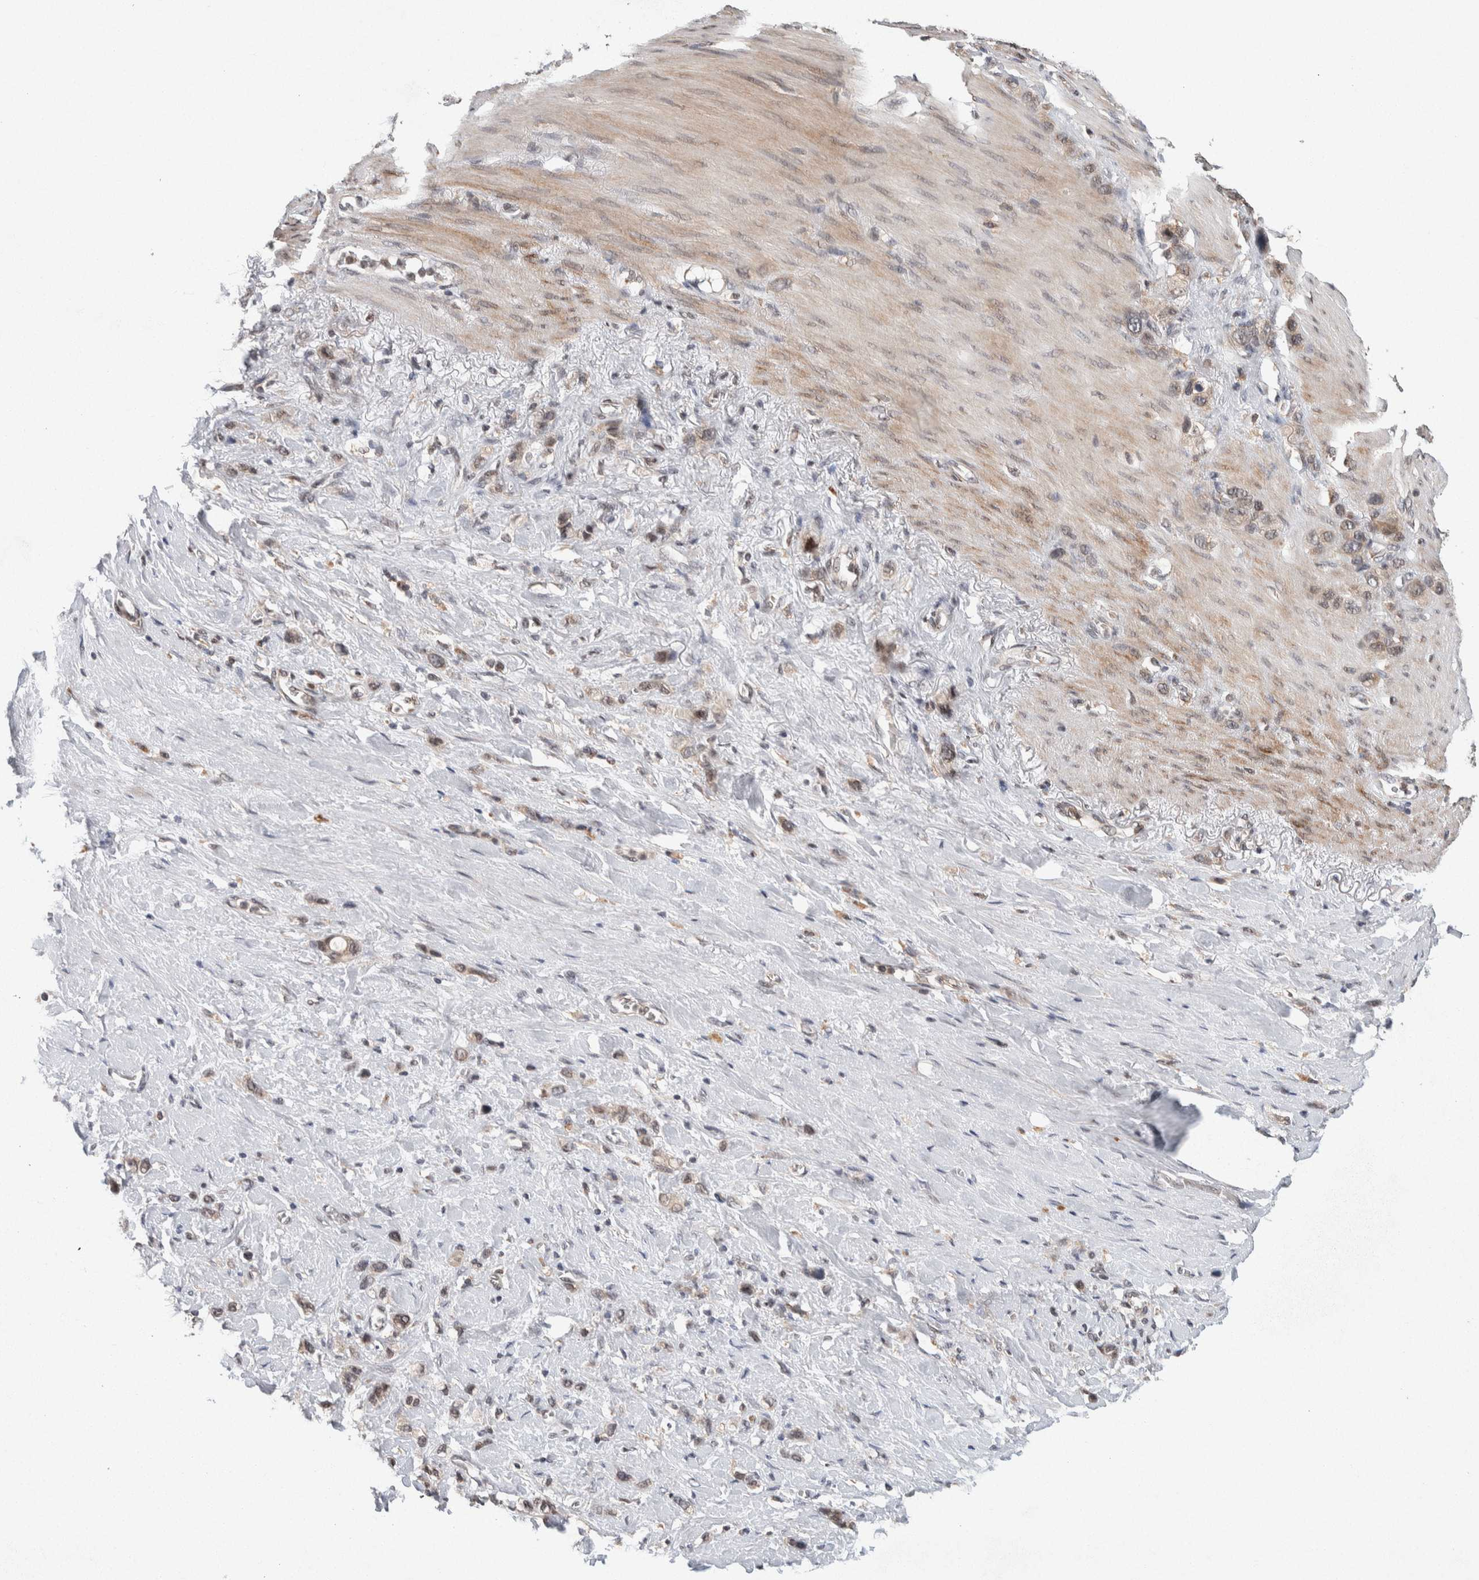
{"staining": {"intensity": "weak", "quantity": ">75%", "location": "cytoplasmic/membranous"}, "tissue": "stomach cancer", "cell_type": "Tumor cells", "image_type": "cancer", "snomed": [{"axis": "morphology", "description": "Normal tissue, NOS"}, {"axis": "morphology", "description": "Adenocarcinoma, NOS"}, {"axis": "morphology", "description": "Adenocarcinoma, High grade"}, {"axis": "topography", "description": "Stomach, upper"}, {"axis": "topography", "description": "Stomach"}], "caption": "Tumor cells display low levels of weak cytoplasmic/membranous staining in about >75% of cells in adenocarcinoma (stomach).", "gene": "KCNK1", "patient": {"sex": "female", "age": 65}}